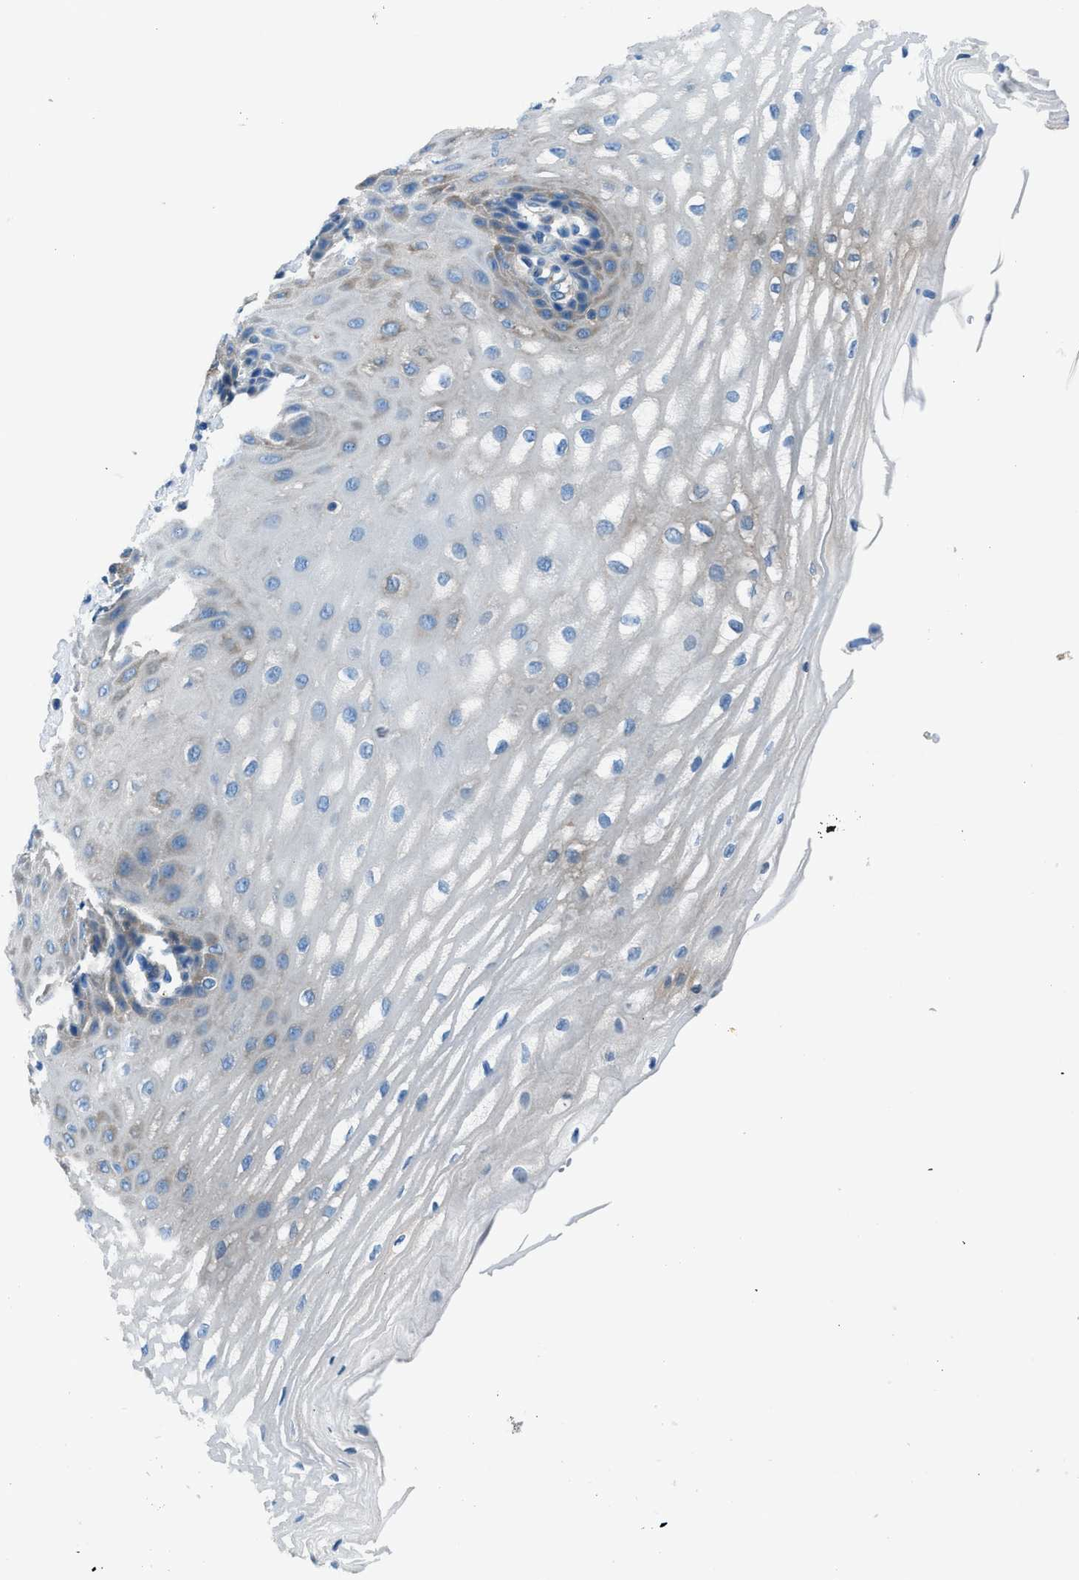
{"staining": {"intensity": "moderate", "quantity": "<25%", "location": "cytoplasmic/membranous"}, "tissue": "esophagus", "cell_type": "Squamous epithelial cells", "image_type": "normal", "snomed": [{"axis": "morphology", "description": "Normal tissue, NOS"}, {"axis": "topography", "description": "Esophagus"}], "caption": "Immunohistochemical staining of normal esophagus reveals <25% levels of moderate cytoplasmic/membranous protein staining in about <25% of squamous epithelial cells.", "gene": "SARS1", "patient": {"sex": "male", "age": 54}}